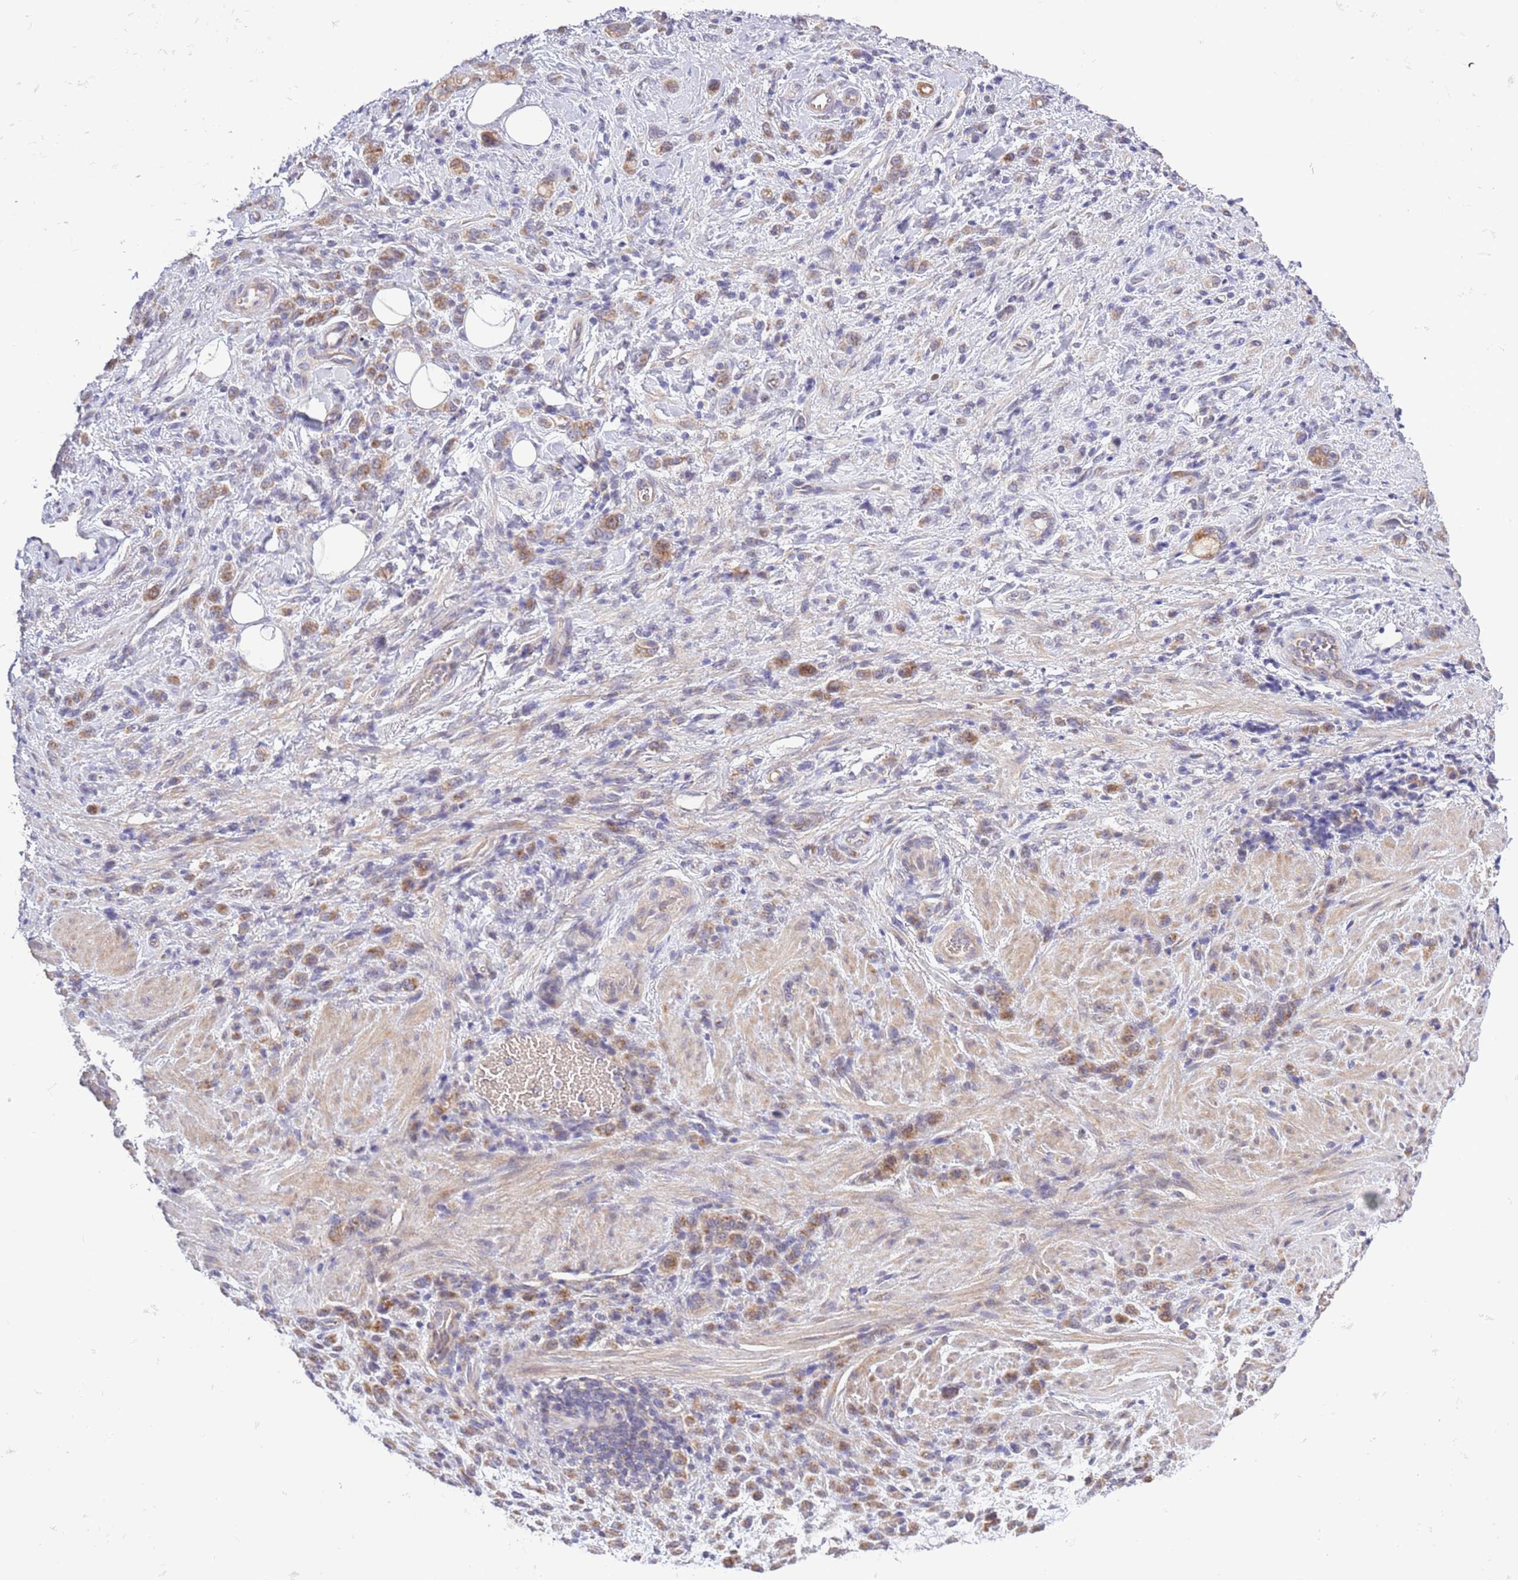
{"staining": {"intensity": "weak", "quantity": ">75%", "location": "cytoplasmic/membranous"}, "tissue": "stomach cancer", "cell_type": "Tumor cells", "image_type": "cancer", "snomed": [{"axis": "morphology", "description": "Adenocarcinoma, NOS"}, {"axis": "topography", "description": "Stomach"}], "caption": "Immunohistochemical staining of human adenocarcinoma (stomach) reveals low levels of weak cytoplasmic/membranous positivity in about >75% of tumor cells. The protein of interest is stained brown, and the nuclei are stained in blue (DAB (3,3'-diaminobenzidine) IHC with brightfield microscopy, high magnification).", "gene": "LIPJ", "patient": {"sex": "male", "age": 77}}